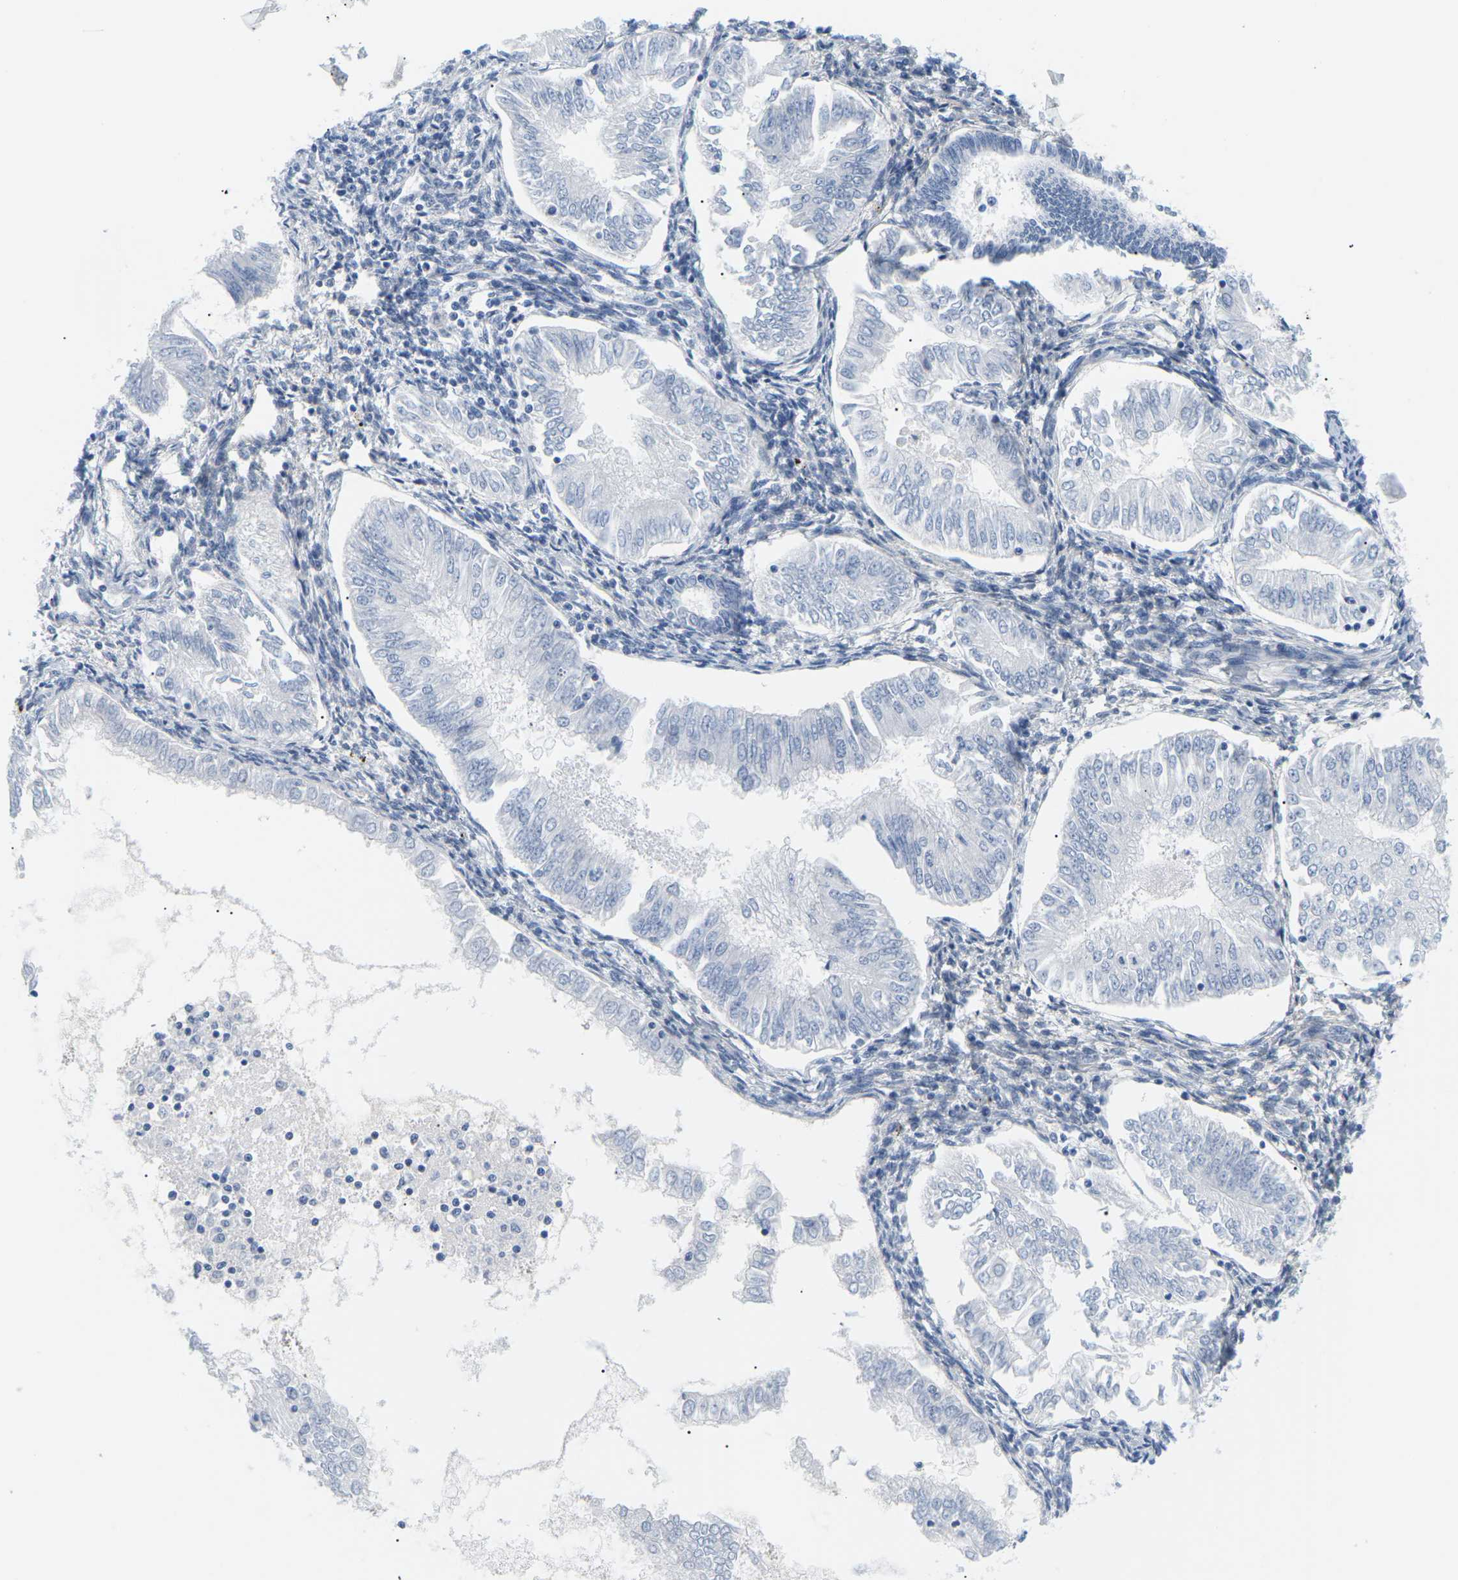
{"staining": {"intensity": "negative", "quantity": "none", "location": "none"}, "tissue": "endometrial cancer", "cell_type": "Tumor cells", "image_type": "cancer", "snomed": [{"axis": "morphology", "description": "Adenocarcinoma, NOS"}, {"axis": "topography", "description": "Endometrium"}], "caption": "A histopathology image of human endometrial cancer is negative for staining in tumor cells.", "gene": "APOB", "patient": {"sex": "female", "age": 53}}